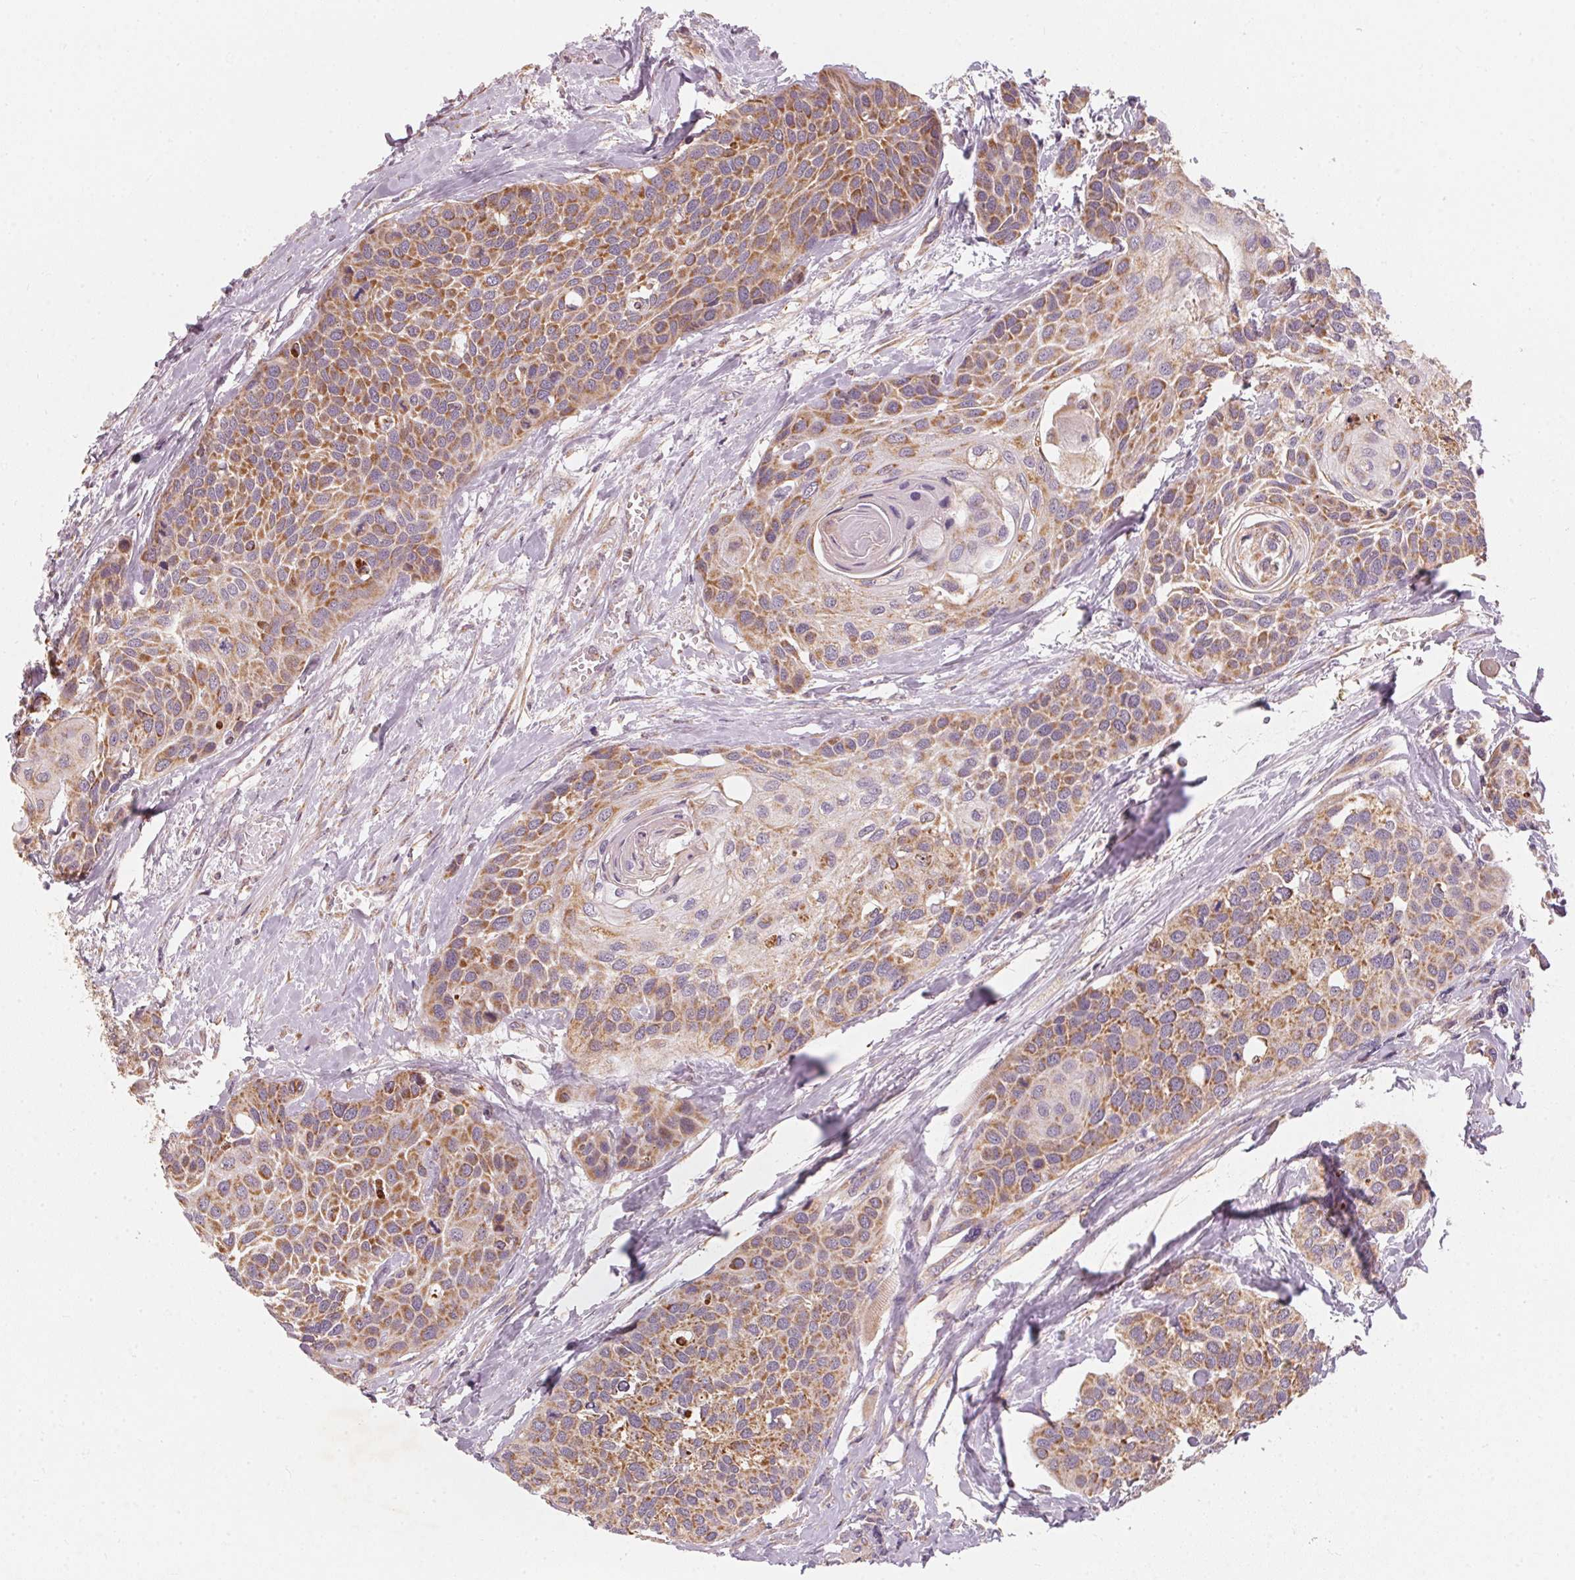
{"staining": {"intensity": "moderate", "quantity": ">75%", "location": "cytoplasmic/membranous"}, "tissue": "head and neck cancer", "cell_type": "Tumor cells", "image_type": "cancer", "snomed": [{"axis": "morphology", "description": "Squamous cell carcinoma, NOS"}, {"axis": "topography", "description": "Head-Neck"}], "caption": "Protein staining shows moderate cytoplasmic/membranous positivity in approximately >75% of tumor cells in head and neck squamous cell carcinoma. (Stains: DAB (3,3'-diaminobenzidine) in brown, nuclei in blue, Microscopy: brightfield microscopy at high magnification).", "gene": "MATCAP1", "patient": {"sex": "female", "age": 50}}